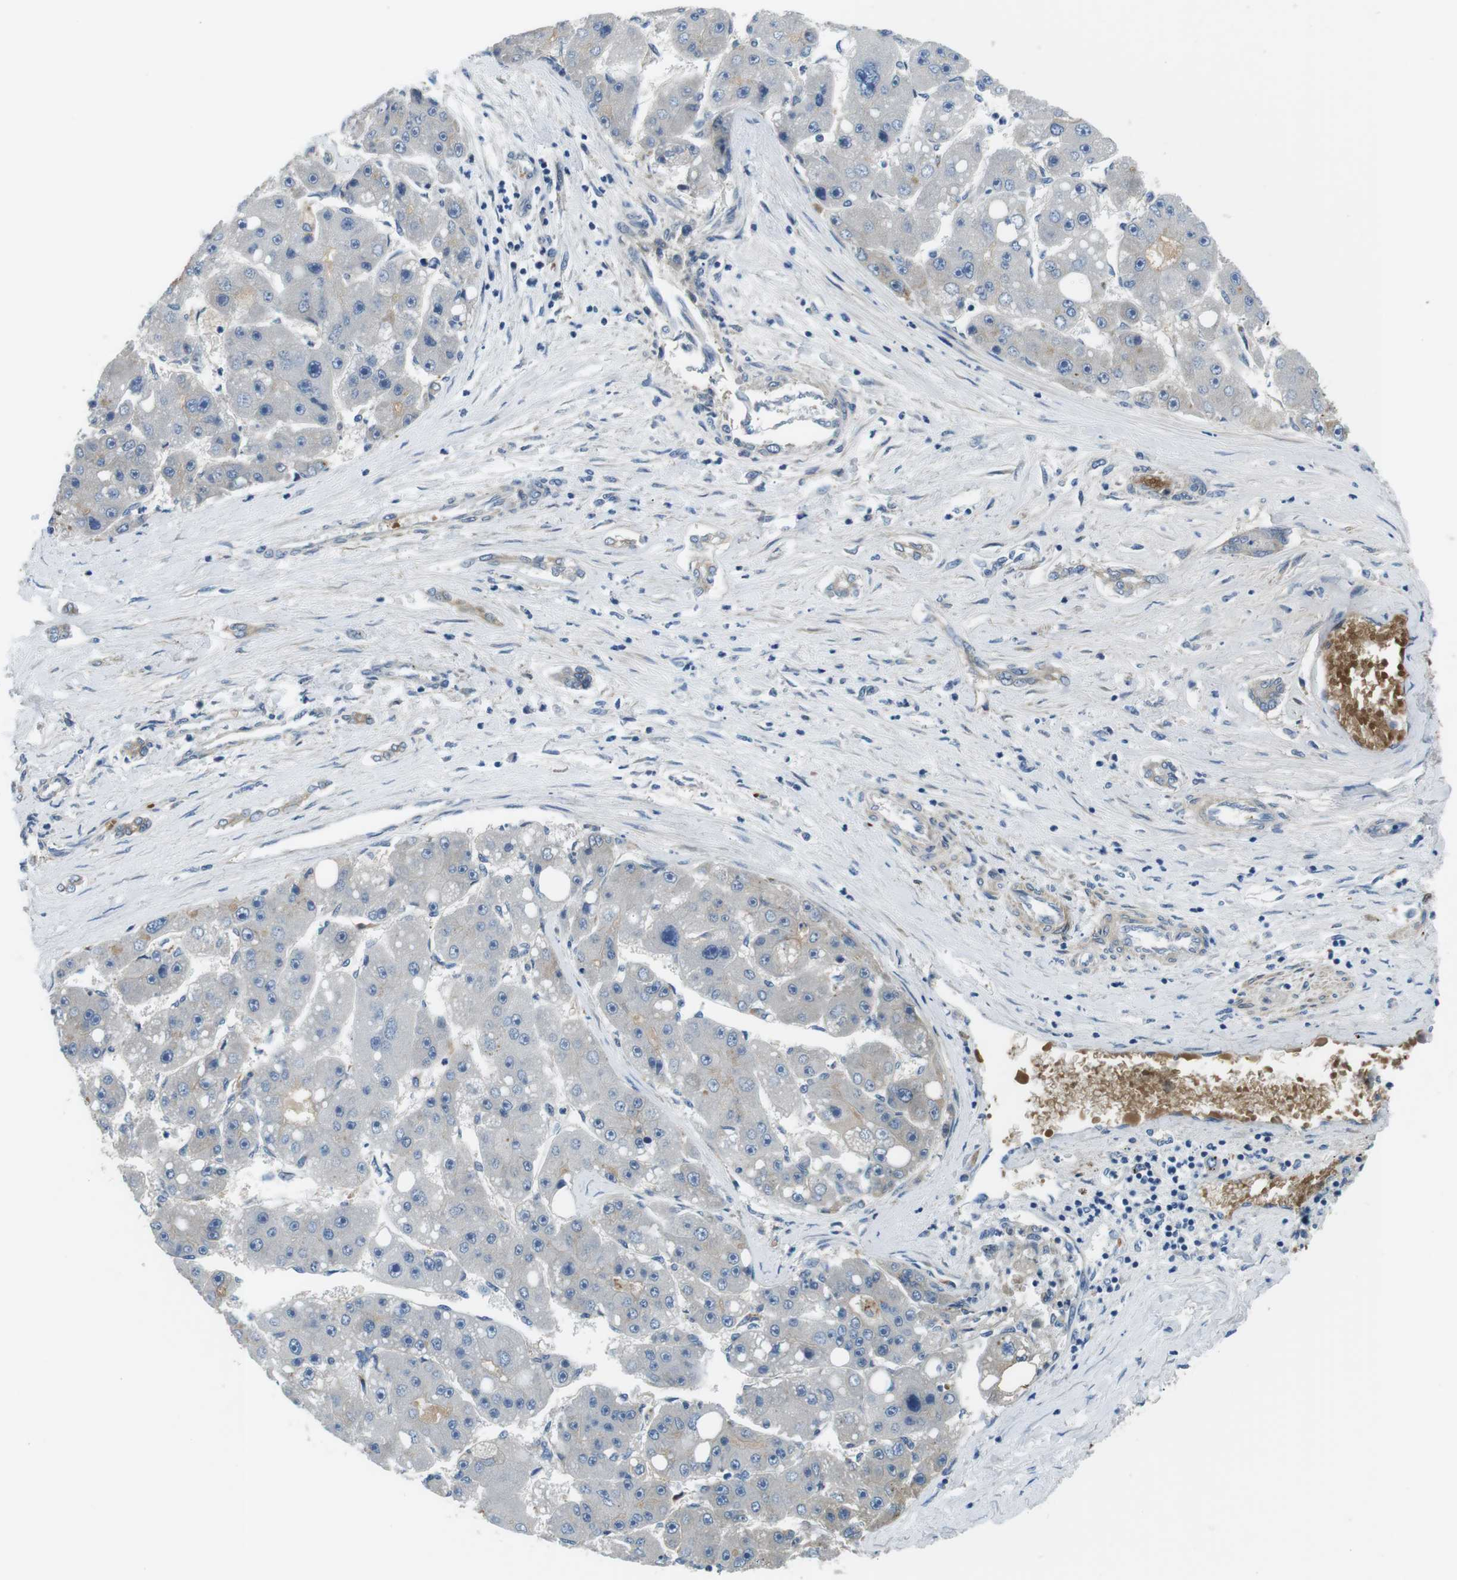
{"staining": {"intensity": "negative", "quantity": "none", "location": "none"}, "tissue": "liver cancer", "cell_type": "Tumor cells", "image_type": "cancer", "snomed": [{"axis": "morphology", "description": "Carcinoma, Hepatocellular, NOS"}, {"axis": "topography", "description": "Liver"}], "caption": "Tumor cells are negative for brown protein staining in liver hepatocellular carcinoma.", "gene": "WSCD1", "patient": {"sex": "female", "age": 61}}